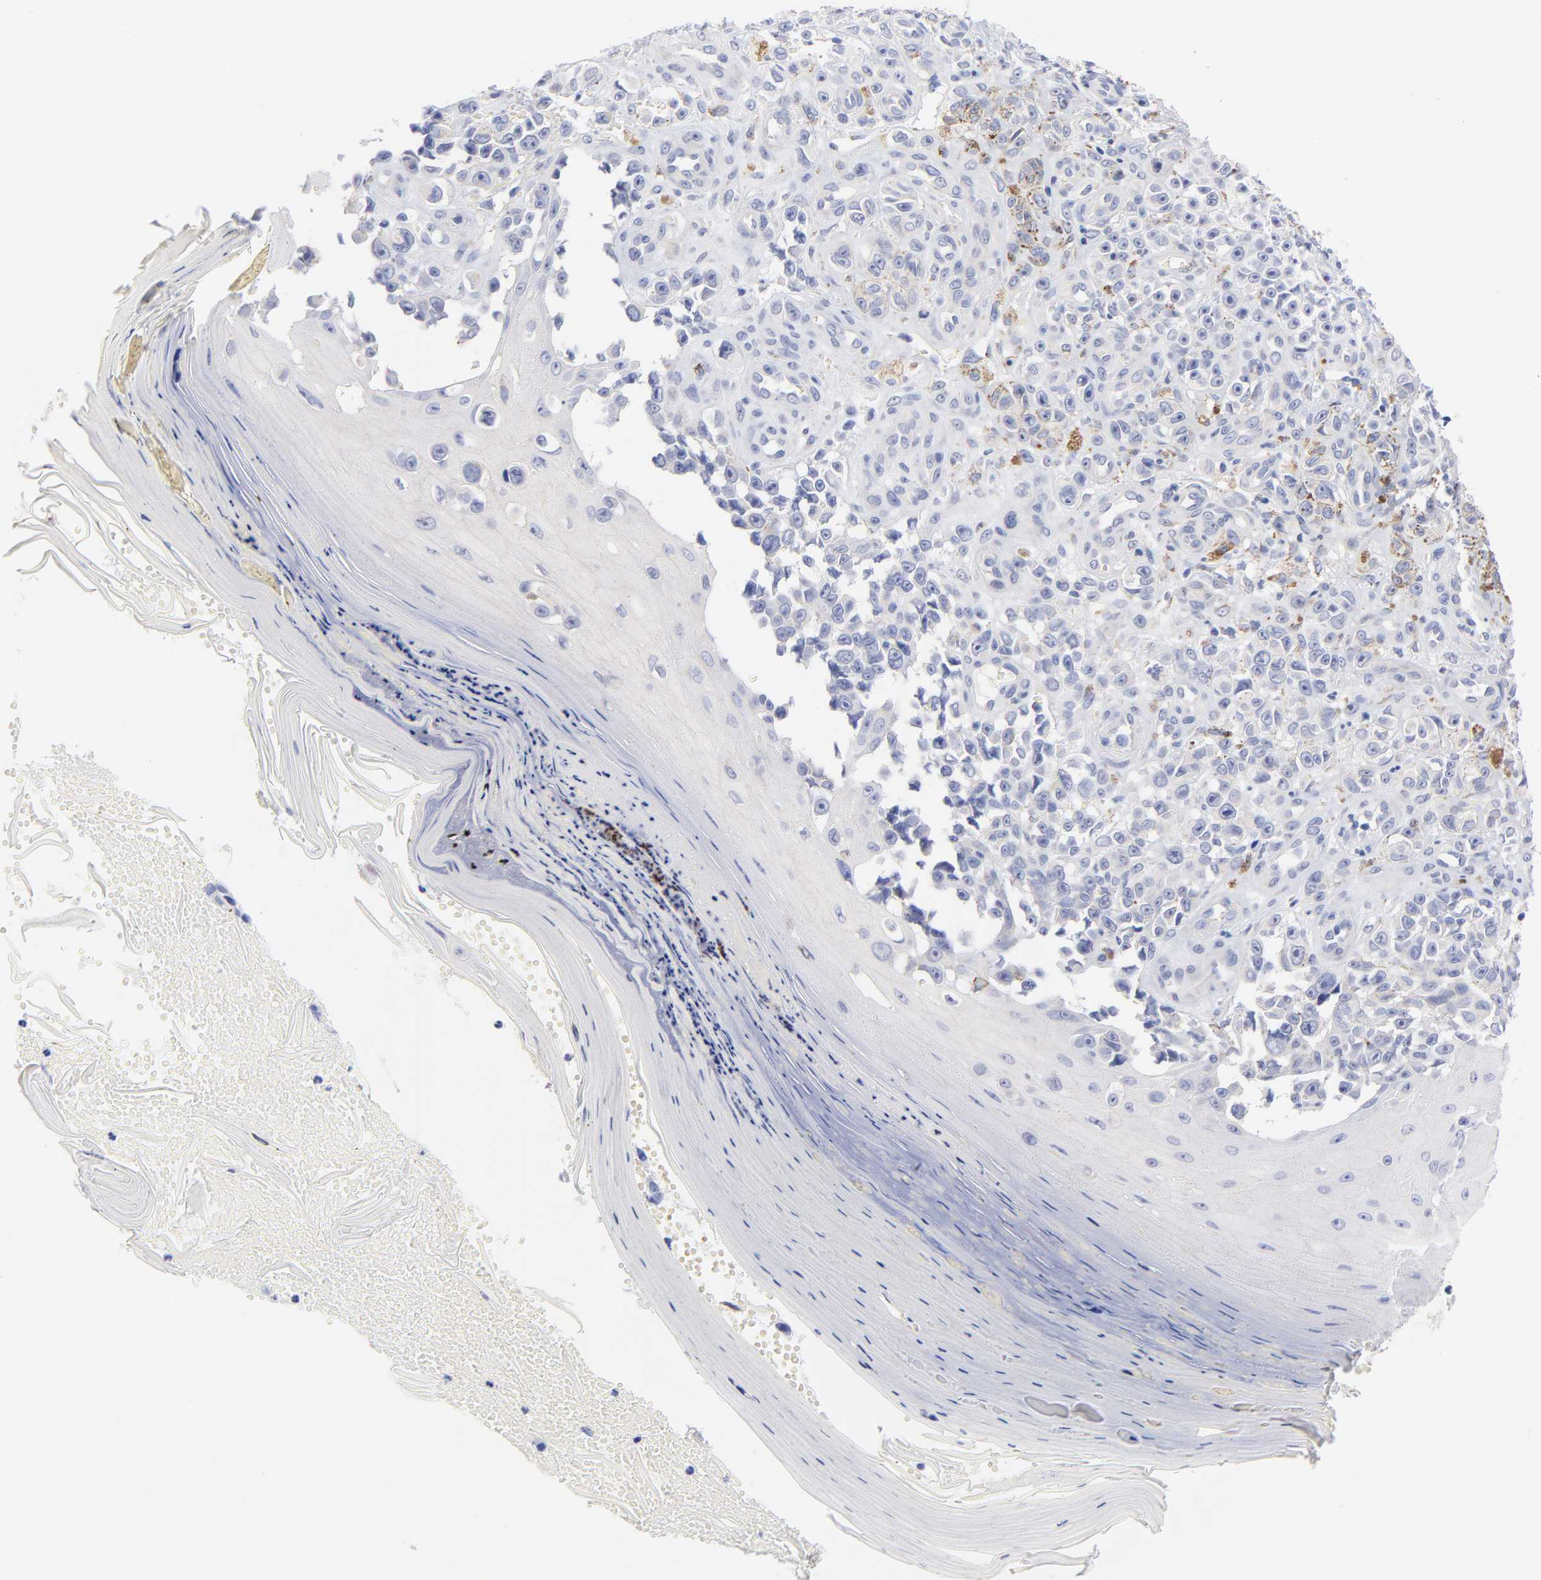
{"staining": {"intensity": "negative", "quantity": "none", "location": "none"}, "tissue": "melanoma", "cell_type": "Tumor cells", "image_type": "cancer", "snomed": [{"axis": "morphology", "description": "Malignant melanoma, NOS"}, {"axis": "topography", "description": "Skin"}], "caption": "Melanoma was stained to show a protein in brown. There is no significant positivity in tumor cells.", "gene": "FBXO10", "patient": {"sex": "female", "age": 82}}